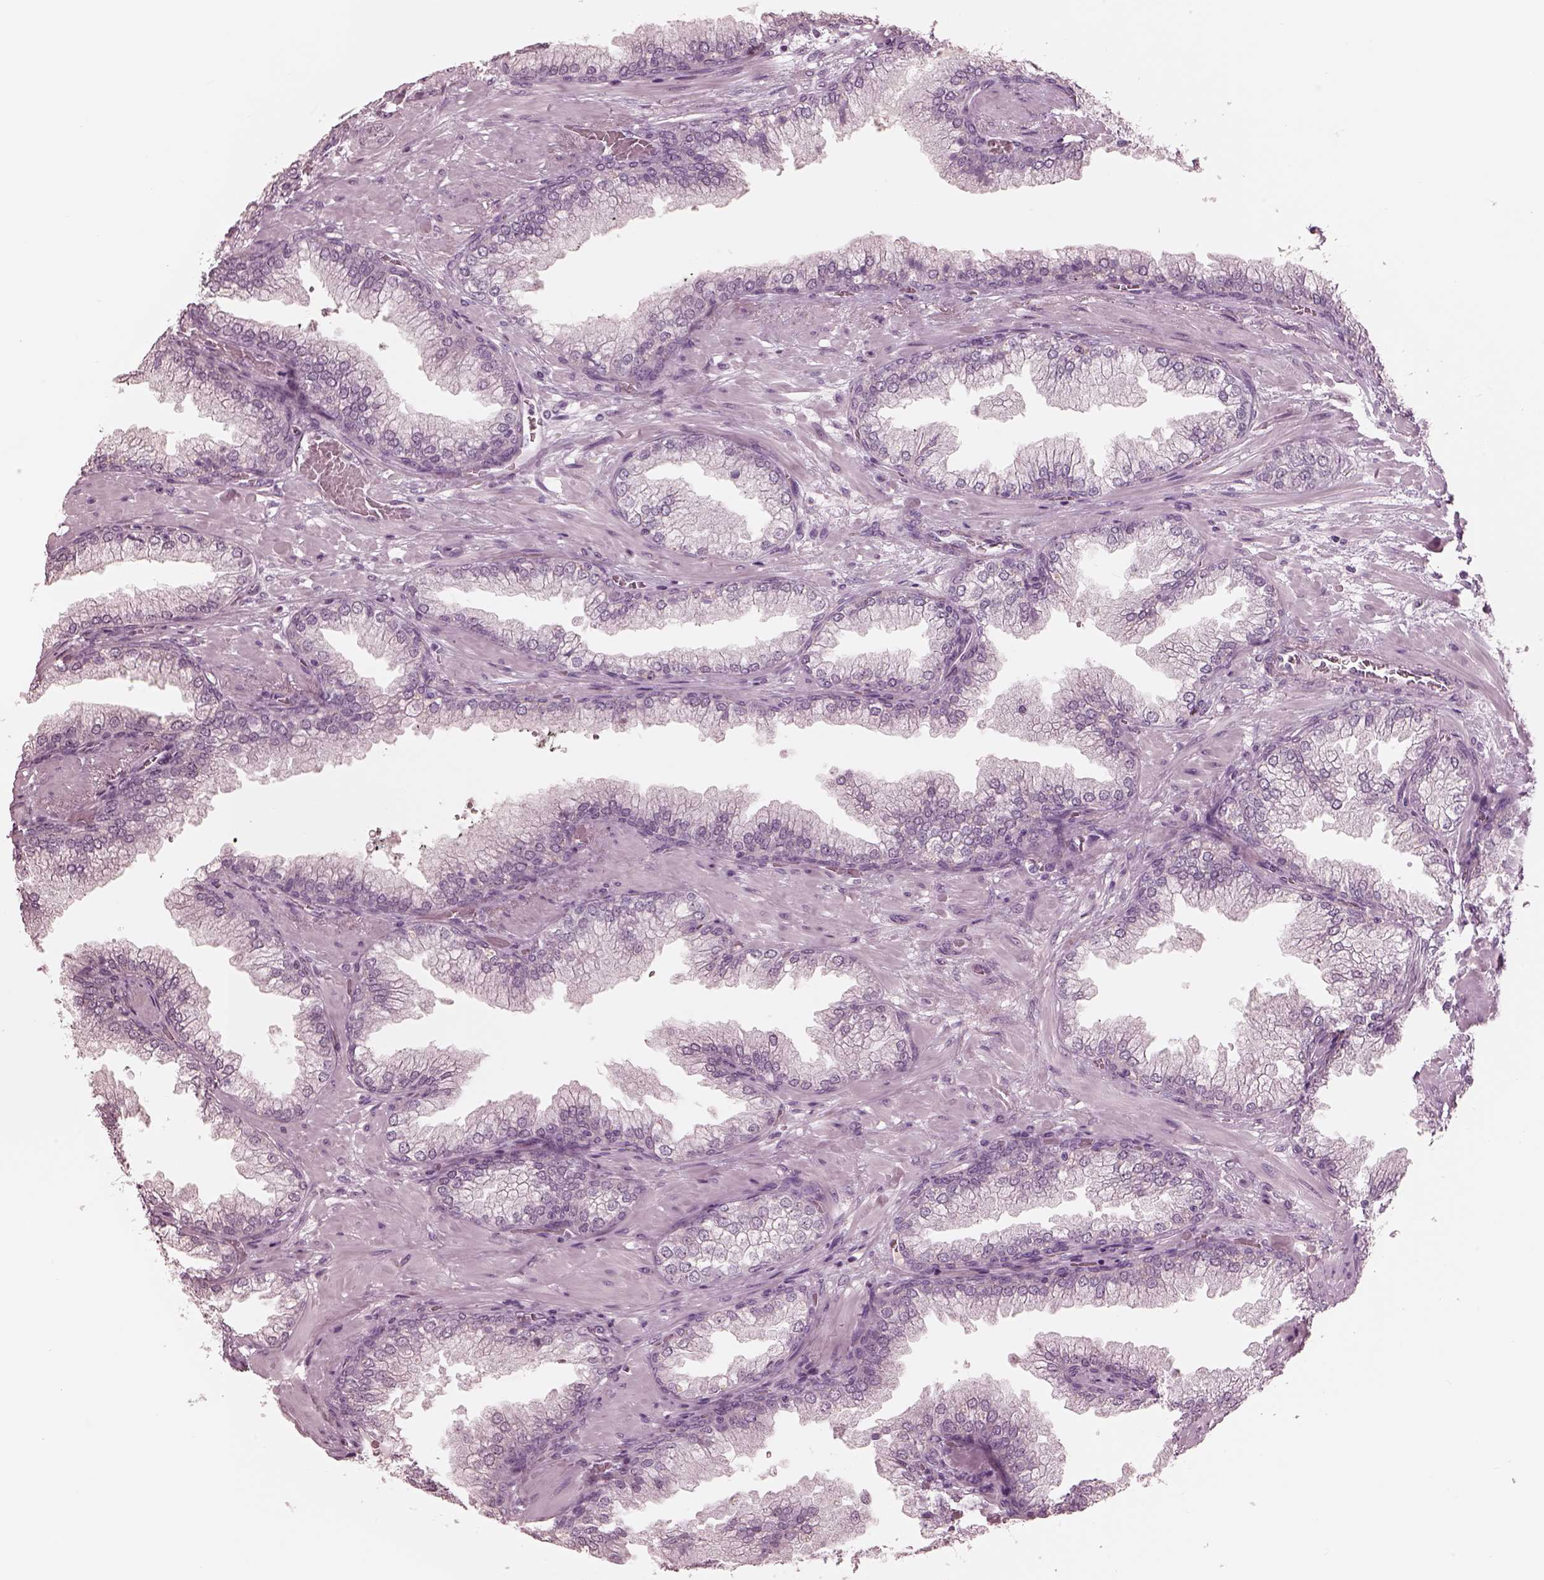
{"staining": {"intensity": "negative", "quantity": "none", "location": "none"}, "tissue": "prostate cancer", "cell_type": "Tumor cells", "image_type": "cancer", "snomed": [{"axis": "morphology", "description": "Adenocarcinoma, Low grade"}, {"axis": "topography", "description": "Prostate"}], "caption": "IHC image of neoplastic tissue: prostate cancer stained with DAB displays no significant protein expression in tumor cells.", "gene": "GARIN4", "patient": {"sex": "male", "age": 57}}